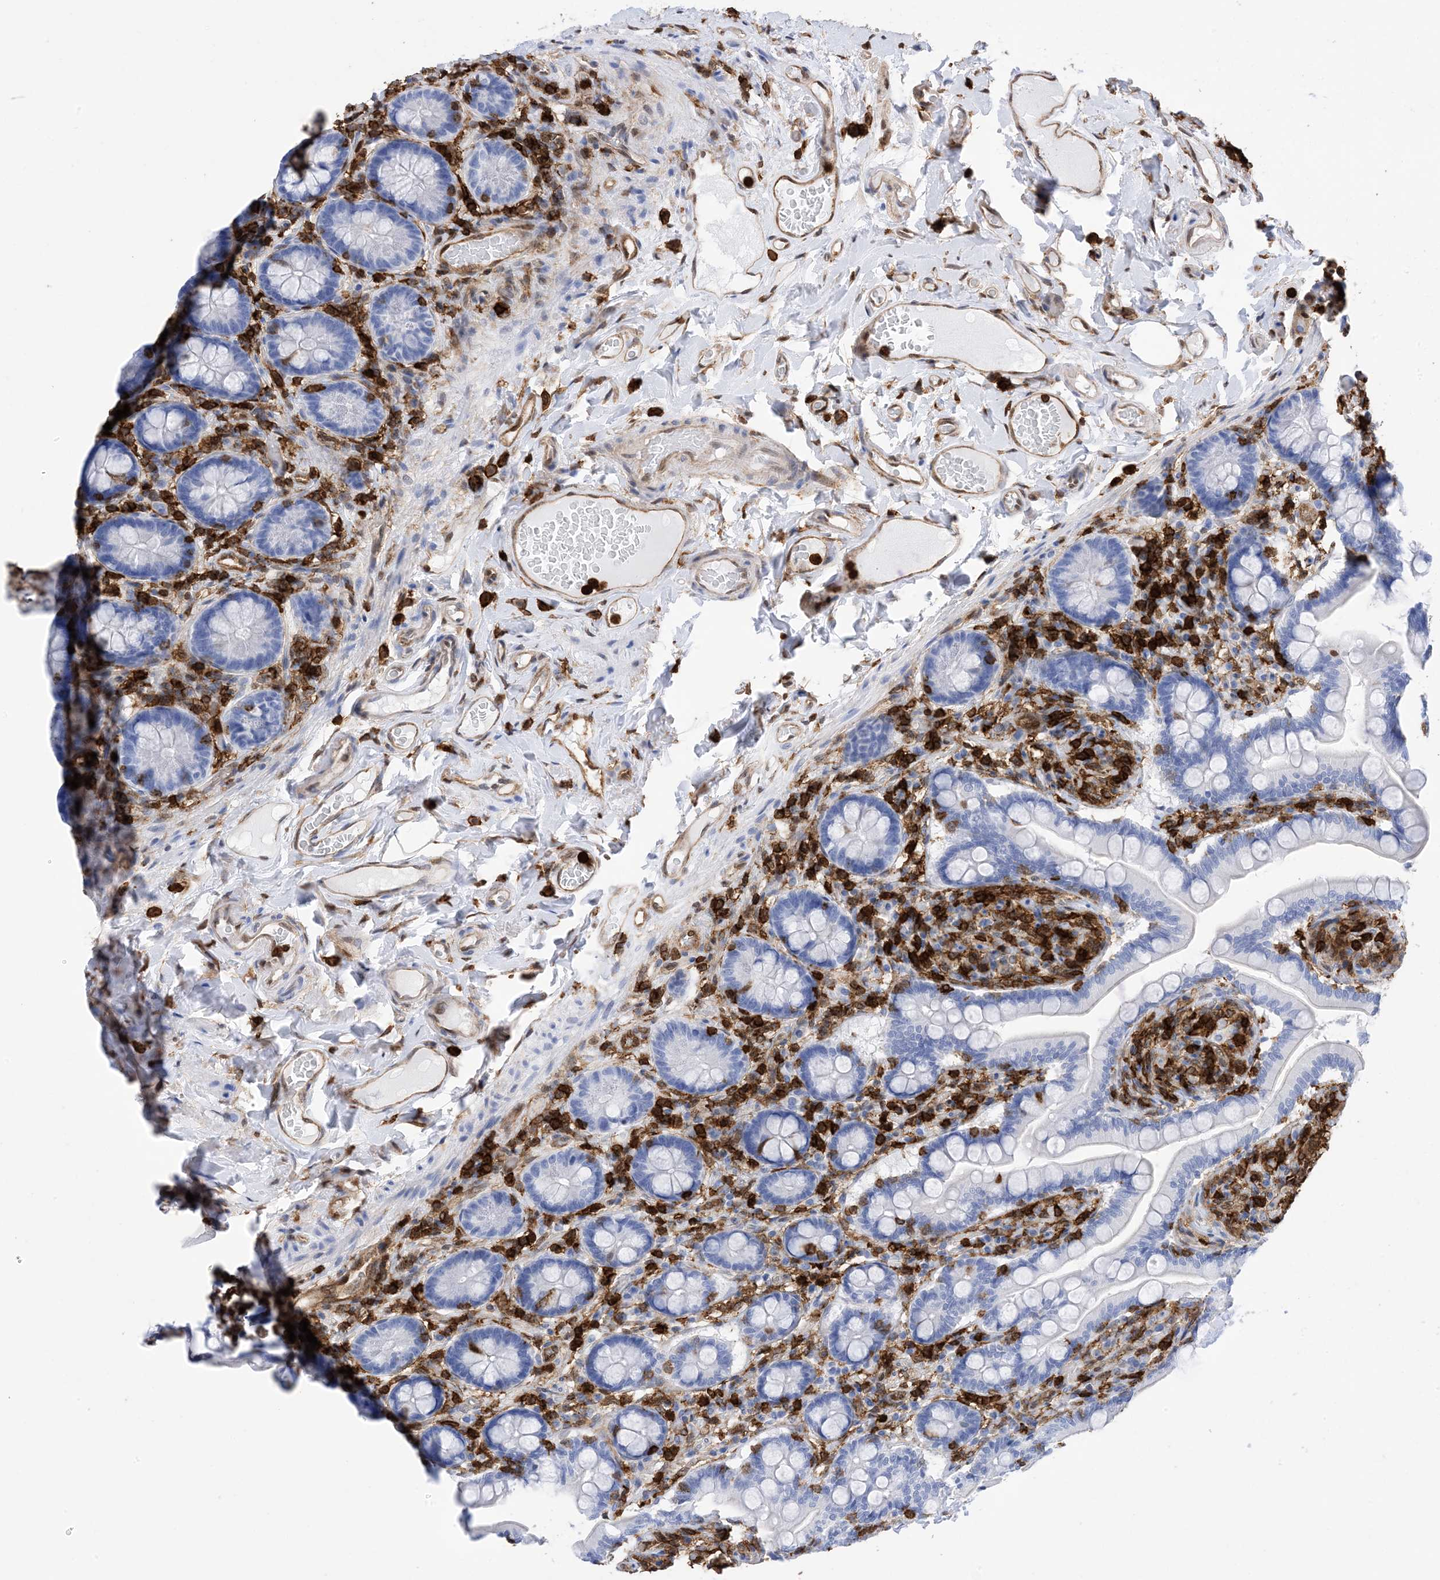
{"staining": {"intensity": "negative", "quantity": "none", "location": "none"}, "tissue": "small intestine", "cell_type": "Glandular cells", "image_type": "normal", "snomed": [{"axis": "morphology", "description": "Normal tissue, NOS"}, {"axis": "topography", "description": "Small intestine"}], "caption": "This is an immunohistochemistry (IHC) photomicrograph of normal small intestine. There is no expression in glandular cells.", "gene": "ANXA1", "patient": {"sex": "female", "age": 64}}